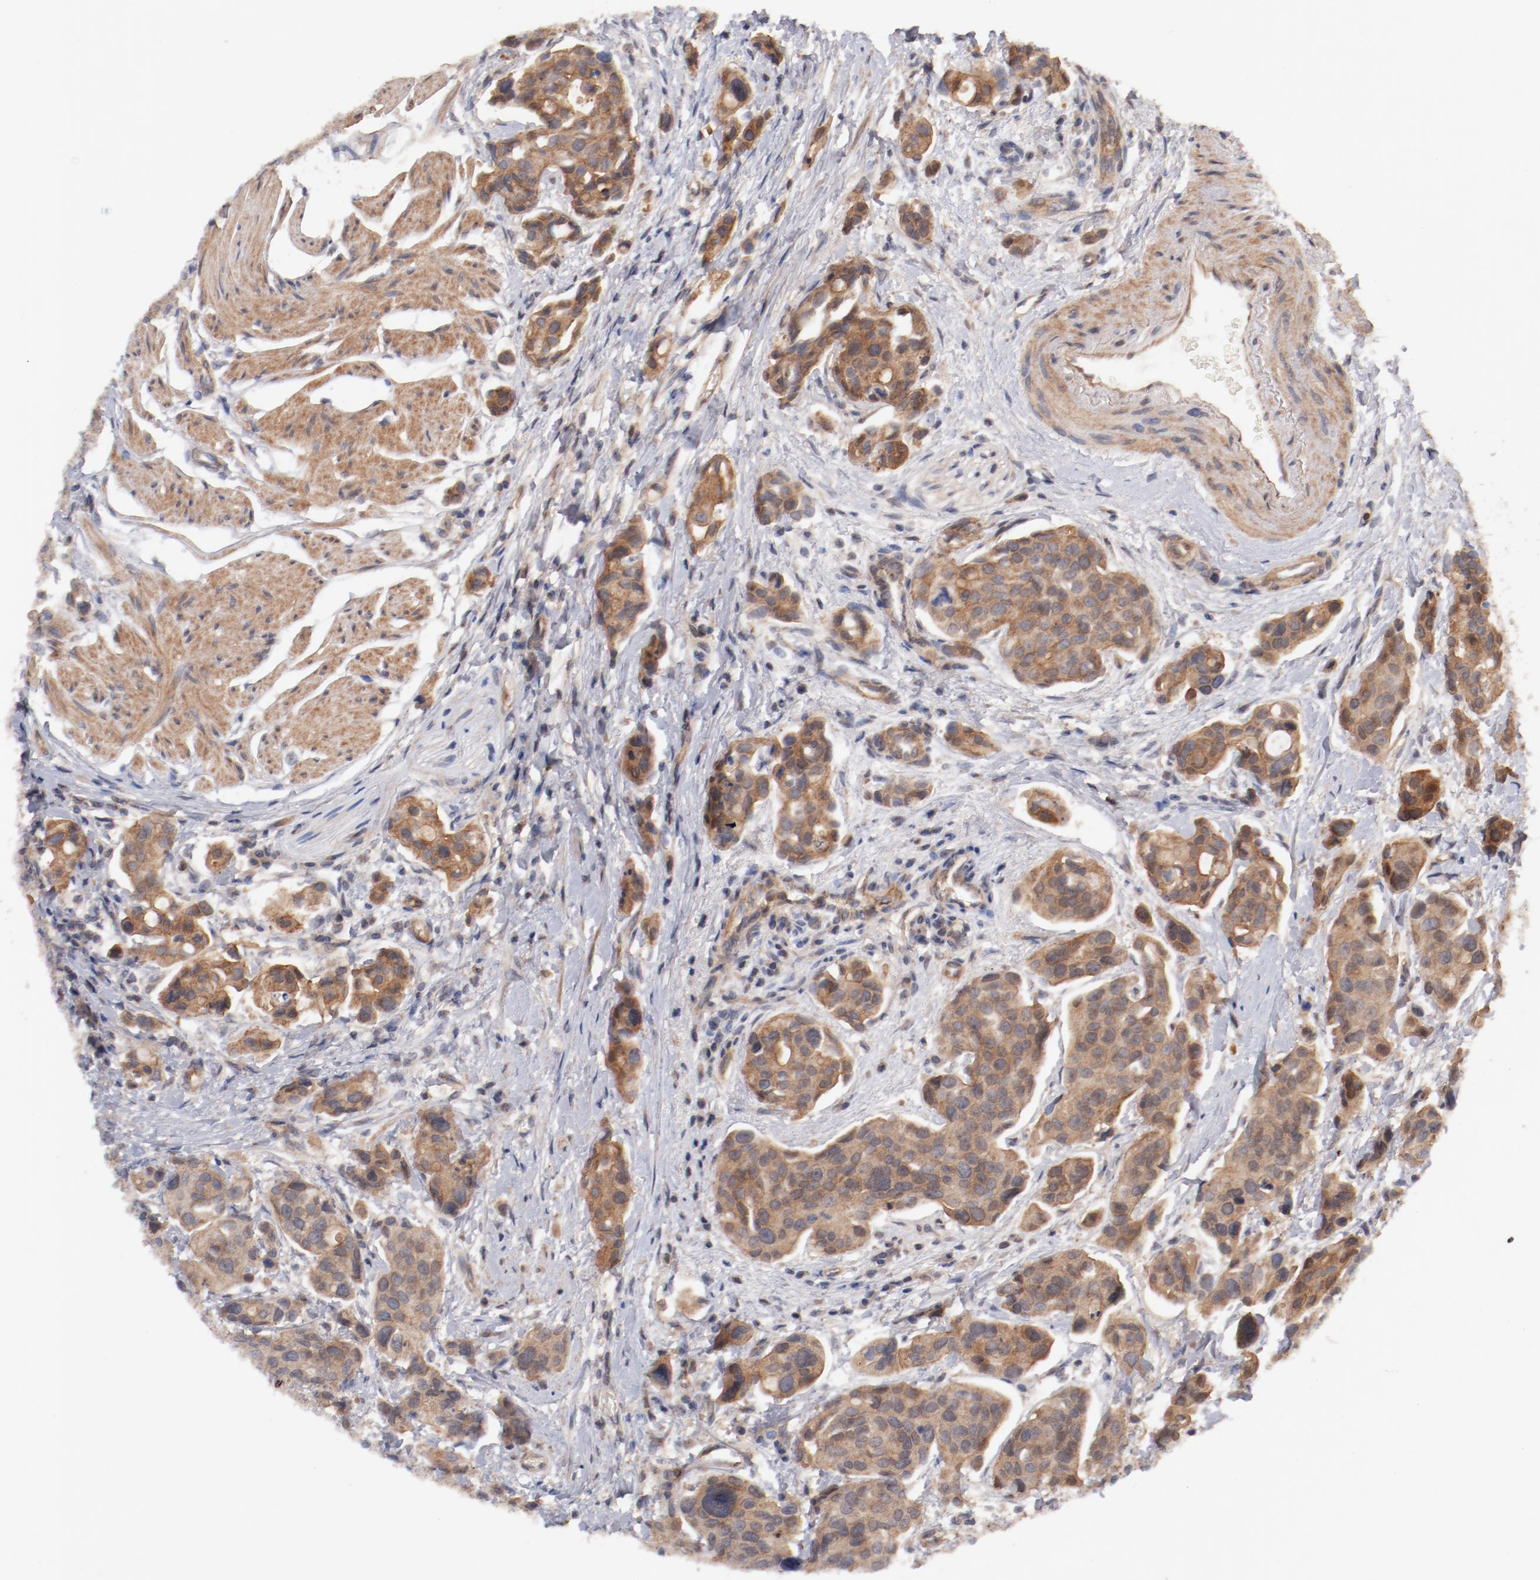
{"staining": {"intensity": "moderate", "quantity": ">75%", "location": "cytoplasmic/membranous"}, "tissue": "urothelial cancer", "cell_type": "Tumor cells", "image_type": "cancer", "snomed": [{"axis": "morphology", "description": "Urothelial carcinoma, High grade"}, {"axis": "topography", "description": "Urinary bladder"}], "caption": "A high-resolution image shows IHC staining of urothelial cancer, which exhibits moderate cytoplasmic/membranous expression in about >75% of tumor cells.", "gene": "GUF1", "patient": {"sex": "male", "age": 78}}